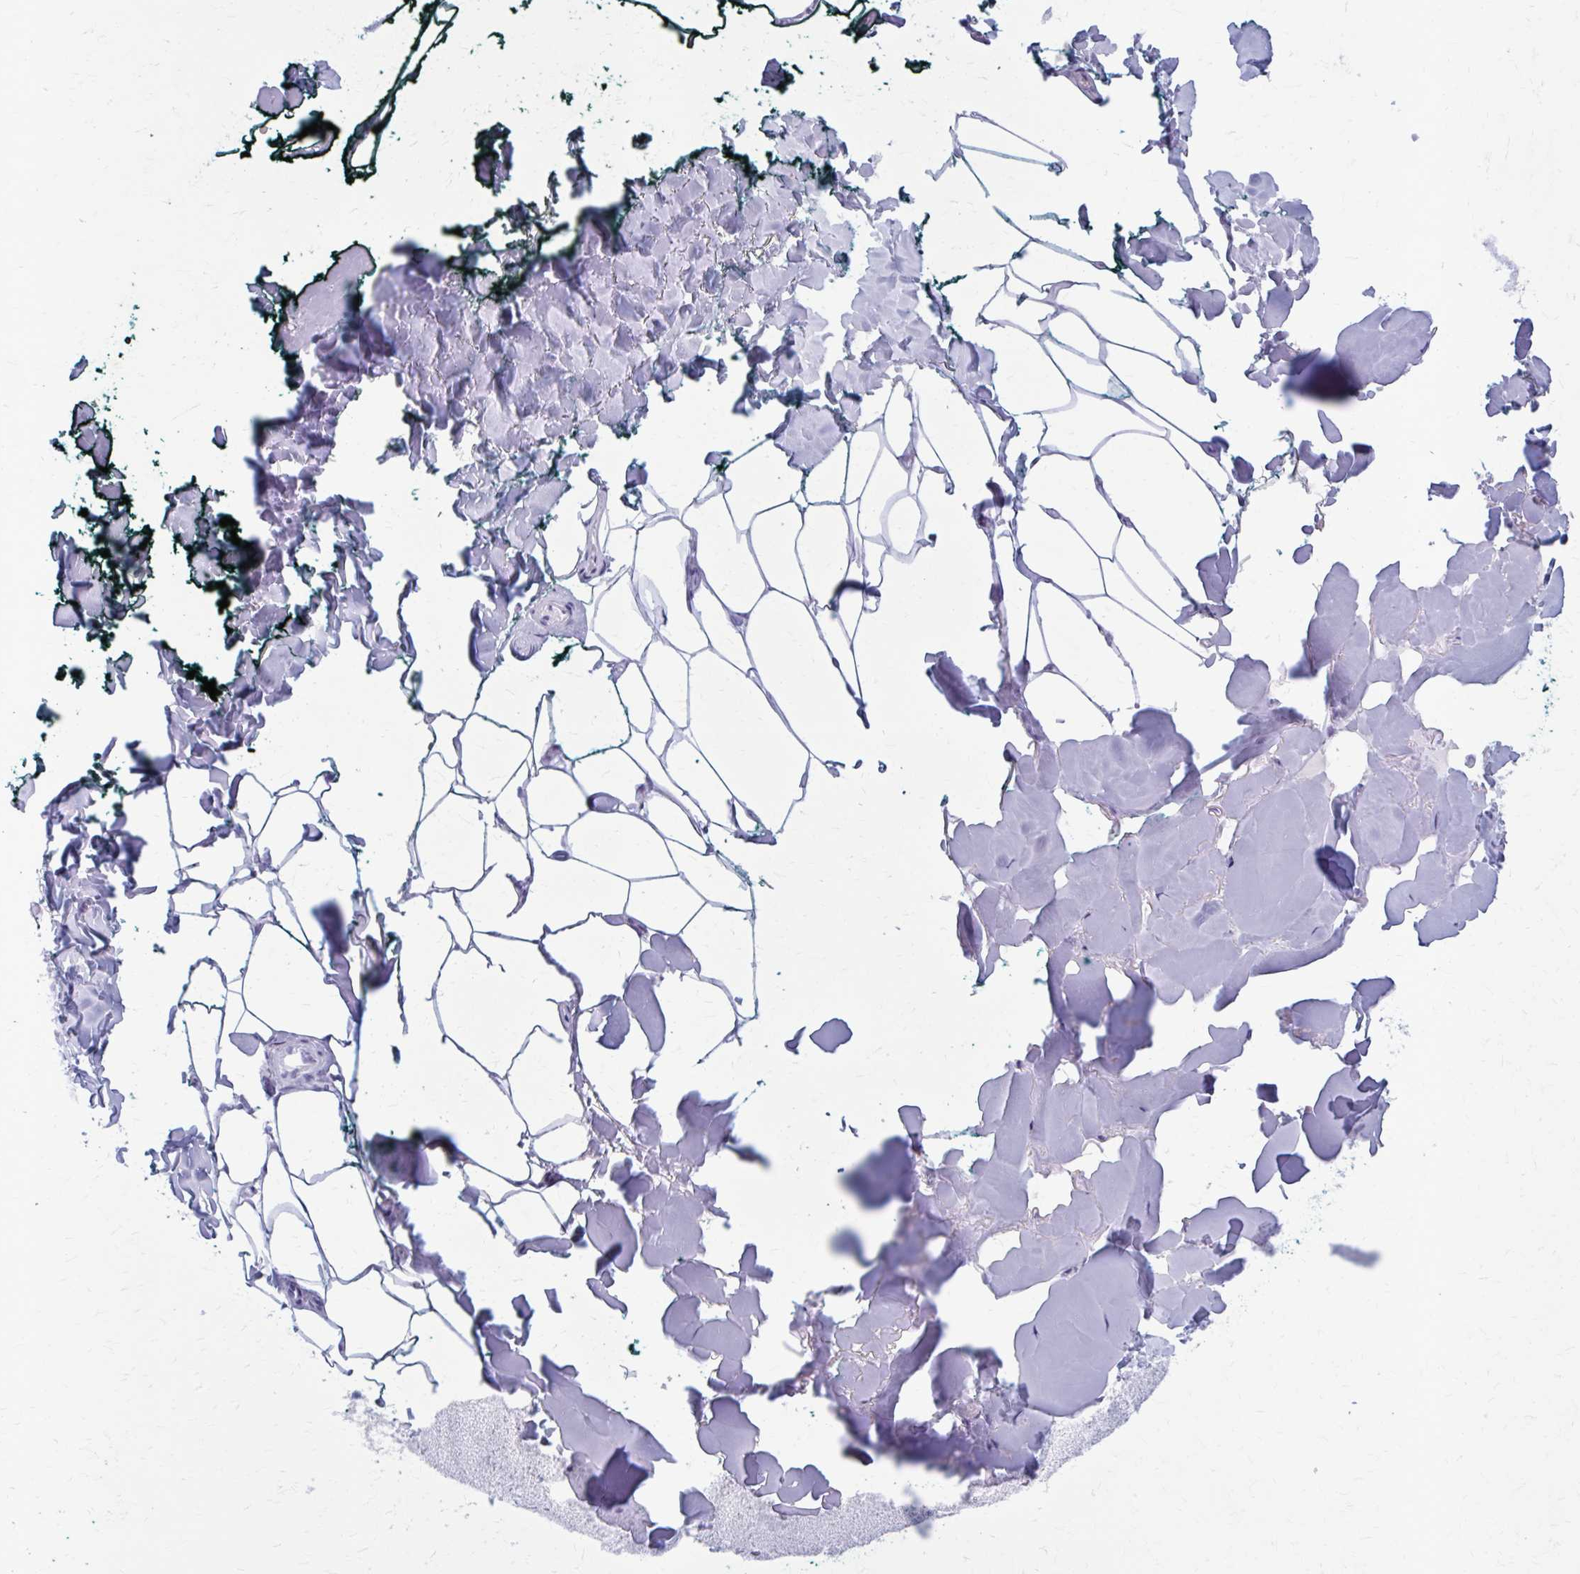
{"staining": {"intensity": "negative", "quantity": "none", "location": "none"}, "tissue": "adipose tissue", "cell_type": "Adipocytes", "image_type": "normal", "snomed": [{"axis": "morphology", "description": "Normal tissue, NOS"}, {"axis": "topography", "description": "Skin"}, {"axis": "topography", "description": "Peripheral nerve tissue"}], "caption": "The micrograph displays no staining of adipocytes in benign adipose tissue. (Brightfield microscopy of DAB (3,3'-diaminobenzidine) immunohistochemistry (IHC) at high magnification).", "gene": "ZDHHC7", "patient": {"sex": "female", "age": 45}}